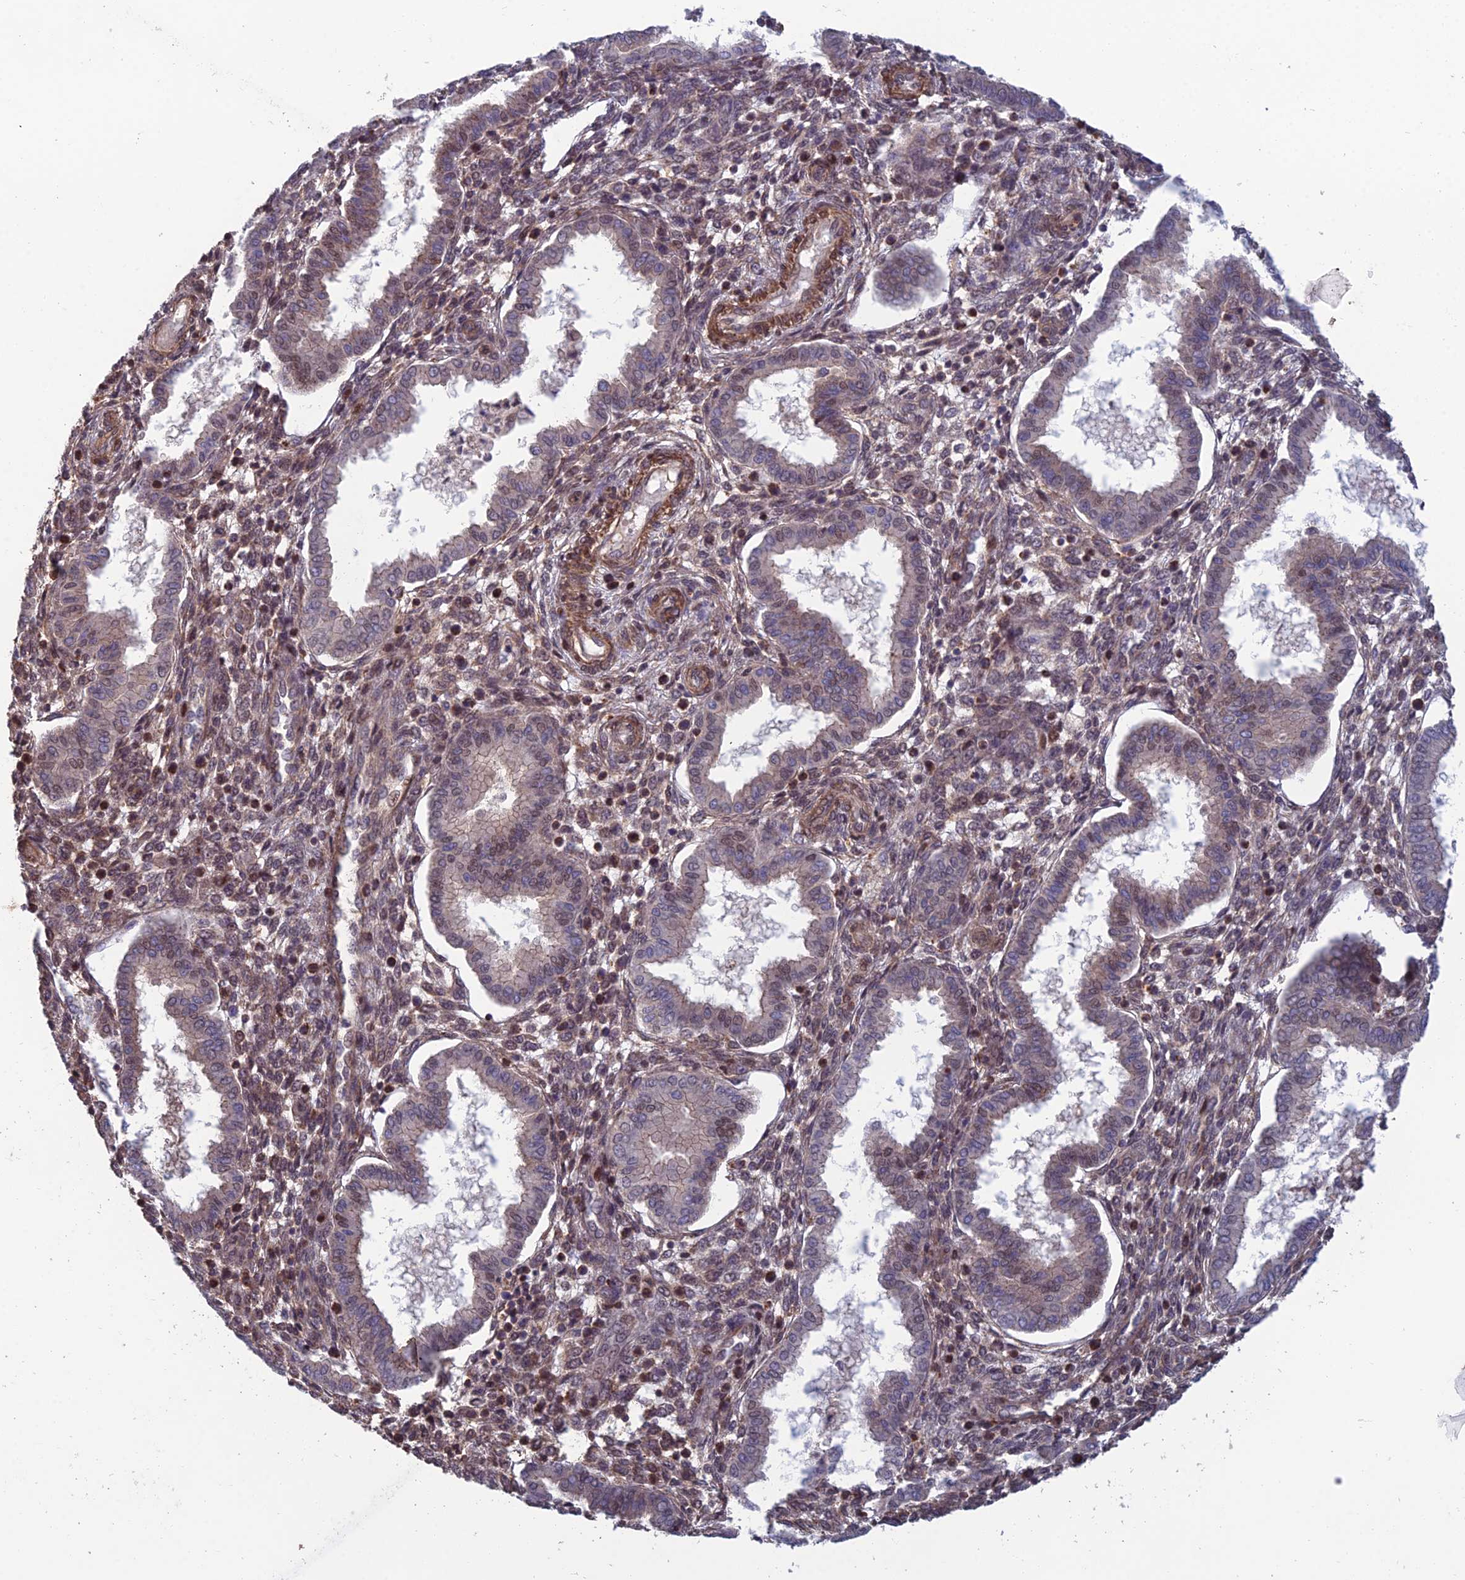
{"staining": {"intensity": "moderate", "quantity": "25%-75%", "location": "cytoplasmic/membranous,nuclear"}, "tissue": "endometrium", "cell_type": "Cells in endometrial stroma", "image_type": "normal", "snomed": [{"axis": "morphology", "description": "Normal tissue, NOS"}, {"axis": "topography", "description": "Endometrium"}], "caption": "Immunohistochemistry (DAB) staining of benign human endometrium reveals moderate cytoplasmic/membranous,nuclear protein staining in approximately 25%-75% of cells in endometrial stroma. The protein of interest is shown in brown color, while the nuclei are stained blue.", "gene": "CCDC183", "patient": {"sex": "female", "age": 24}}